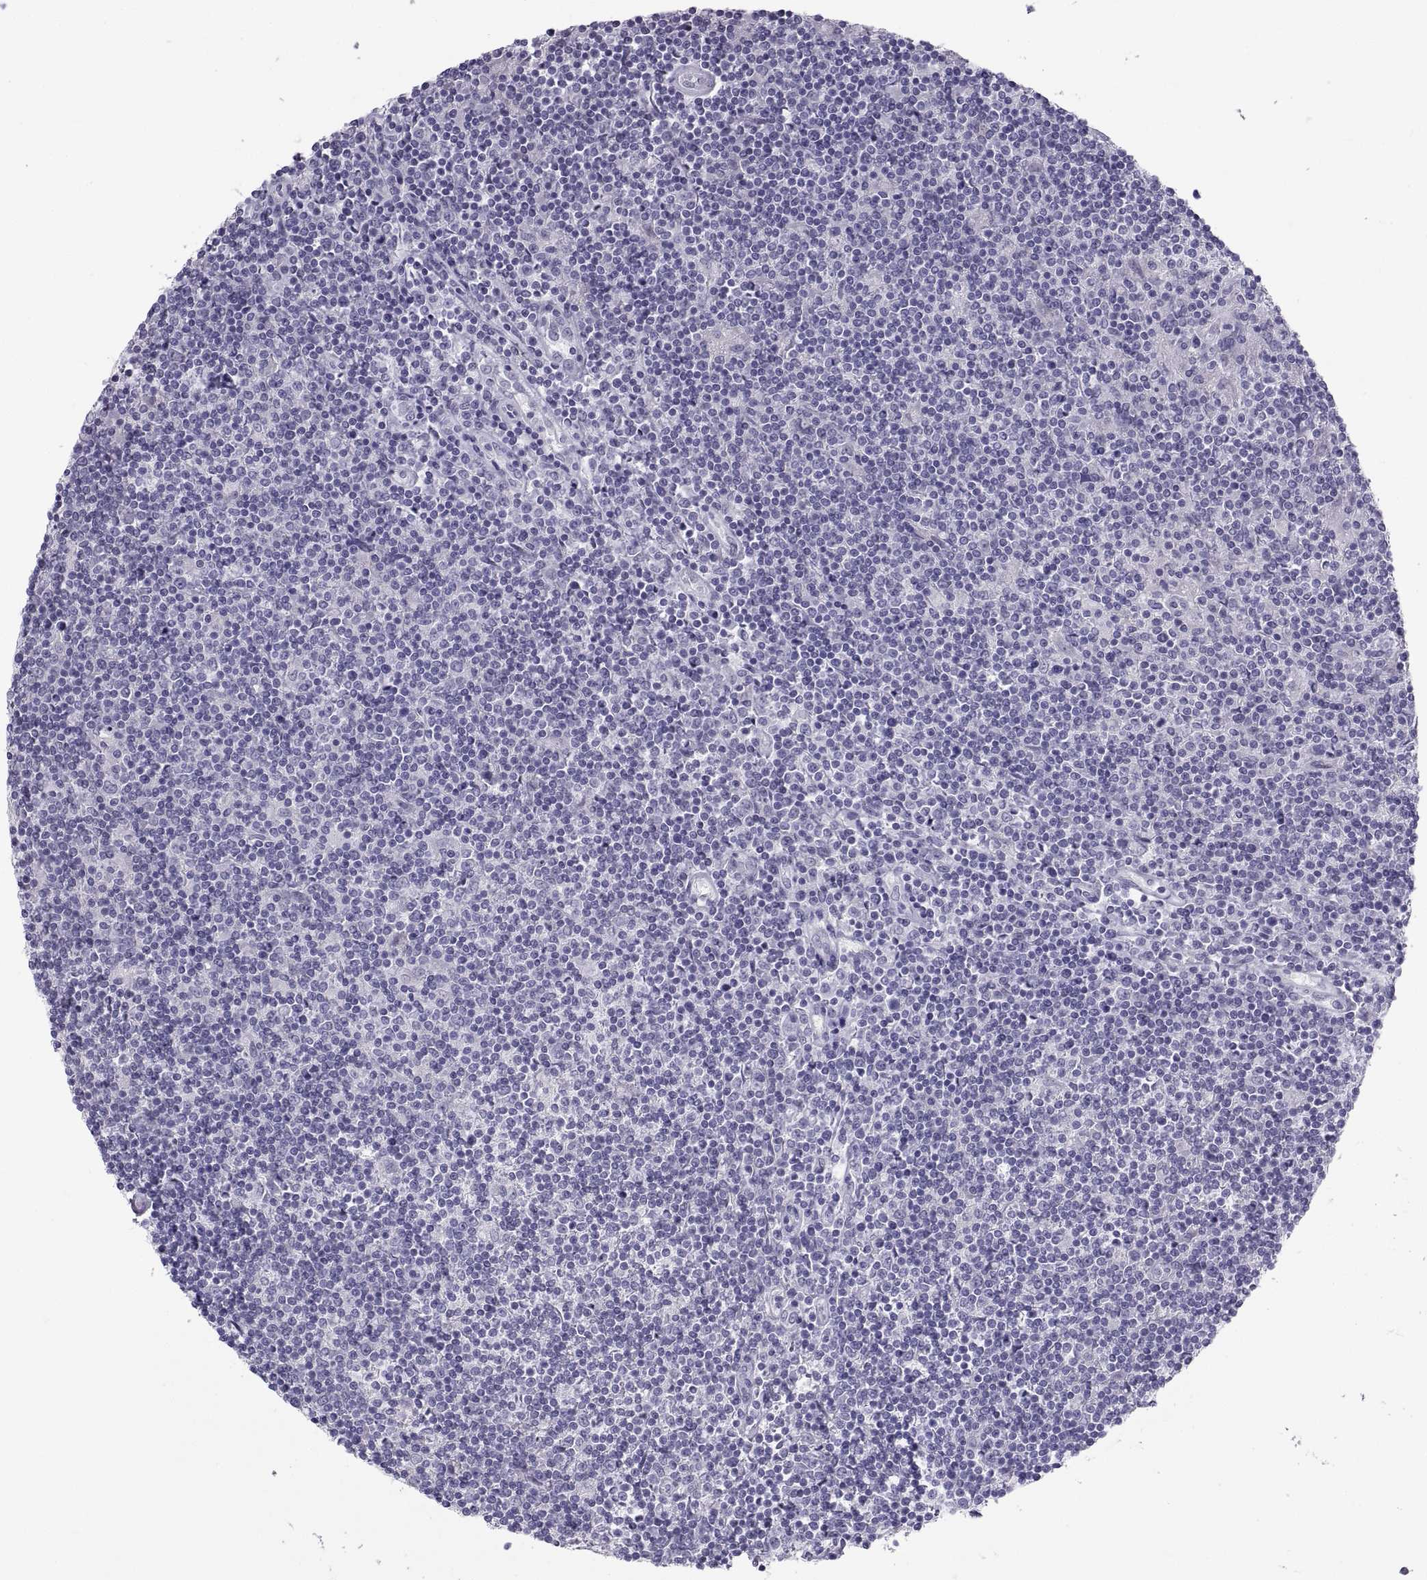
{"staining": {"intensity": "negative", "quantity": "none", "location": "none"}, "tissue": "lymphoma", "cell_type": "Tumor cells", "image_type": "cancer", "snomed": [{"axis": "morphology", "description": "Hodgkin's disease, NOS"}, {"axis": "topography", "description": "Lymph node"}], "caption": "An image of human lymphoma is negative for staining in tumor cells.", "gene": "PCSK1N", "patient": {"sex": "male", "age": 40}}